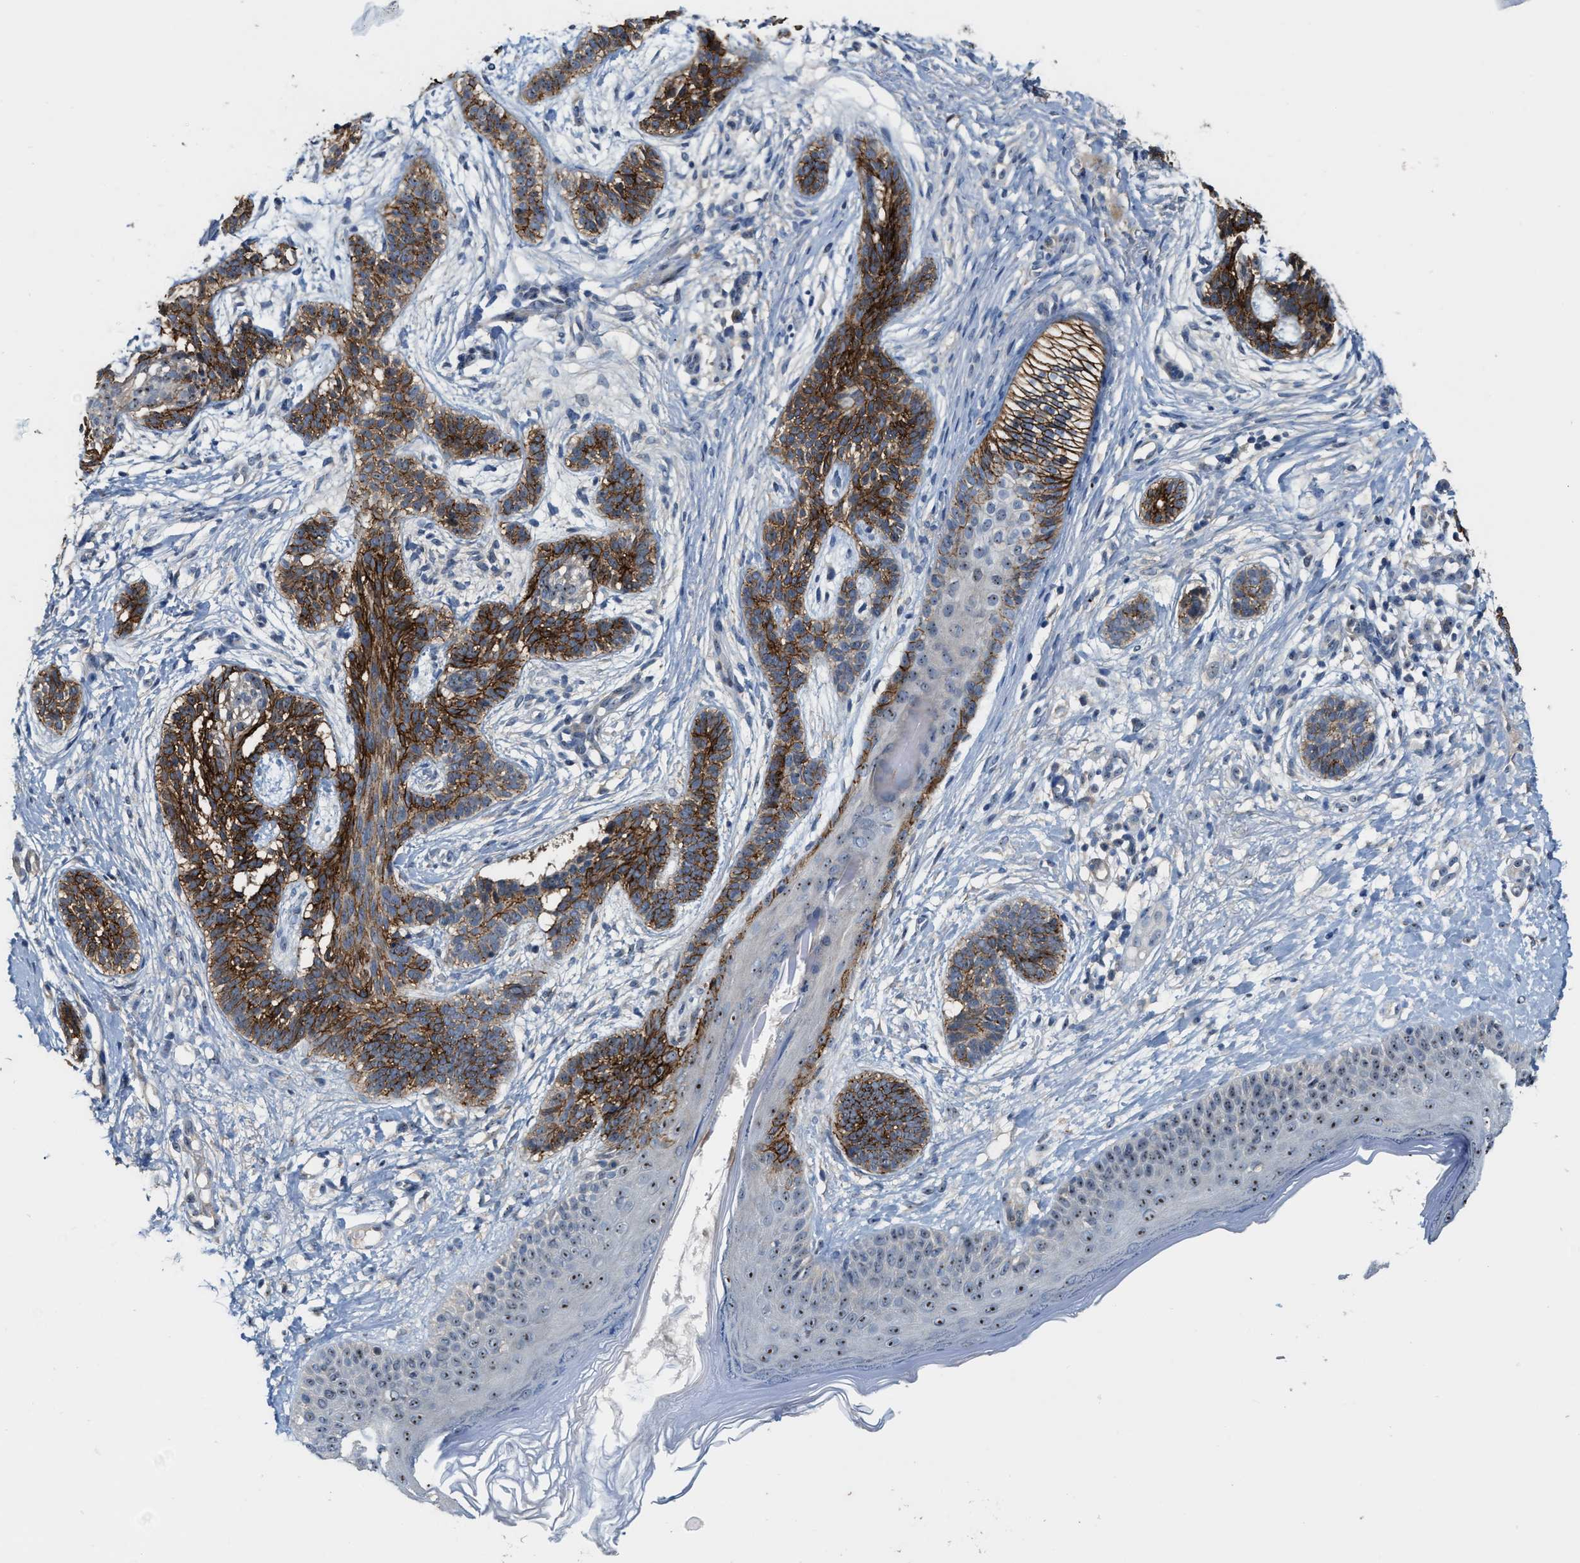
{"staining": {"intensity": "strong", "quantity": ">75%", "location": "cytoplasmic/membranous"}, "tissue": "skin cancer", "cell_type": "Tumor cells", "image_type": "cancer", "snomed": [{"axis": "morphology", "description": "Normal tissue, NOS"}, {"axis": "morphology", "description": "Basal cell carcinoma"}, {"axis": "topography", "description": "Skin"}], "caption": "Immunohistochemistry of basal cell carcinoma (skin) exhibits high levels of strong cytoplasmic/membranous staining in about >75% of tumor cells.", "gene": "ZNF783", "patient": {"sex": "male", "age": 63}}